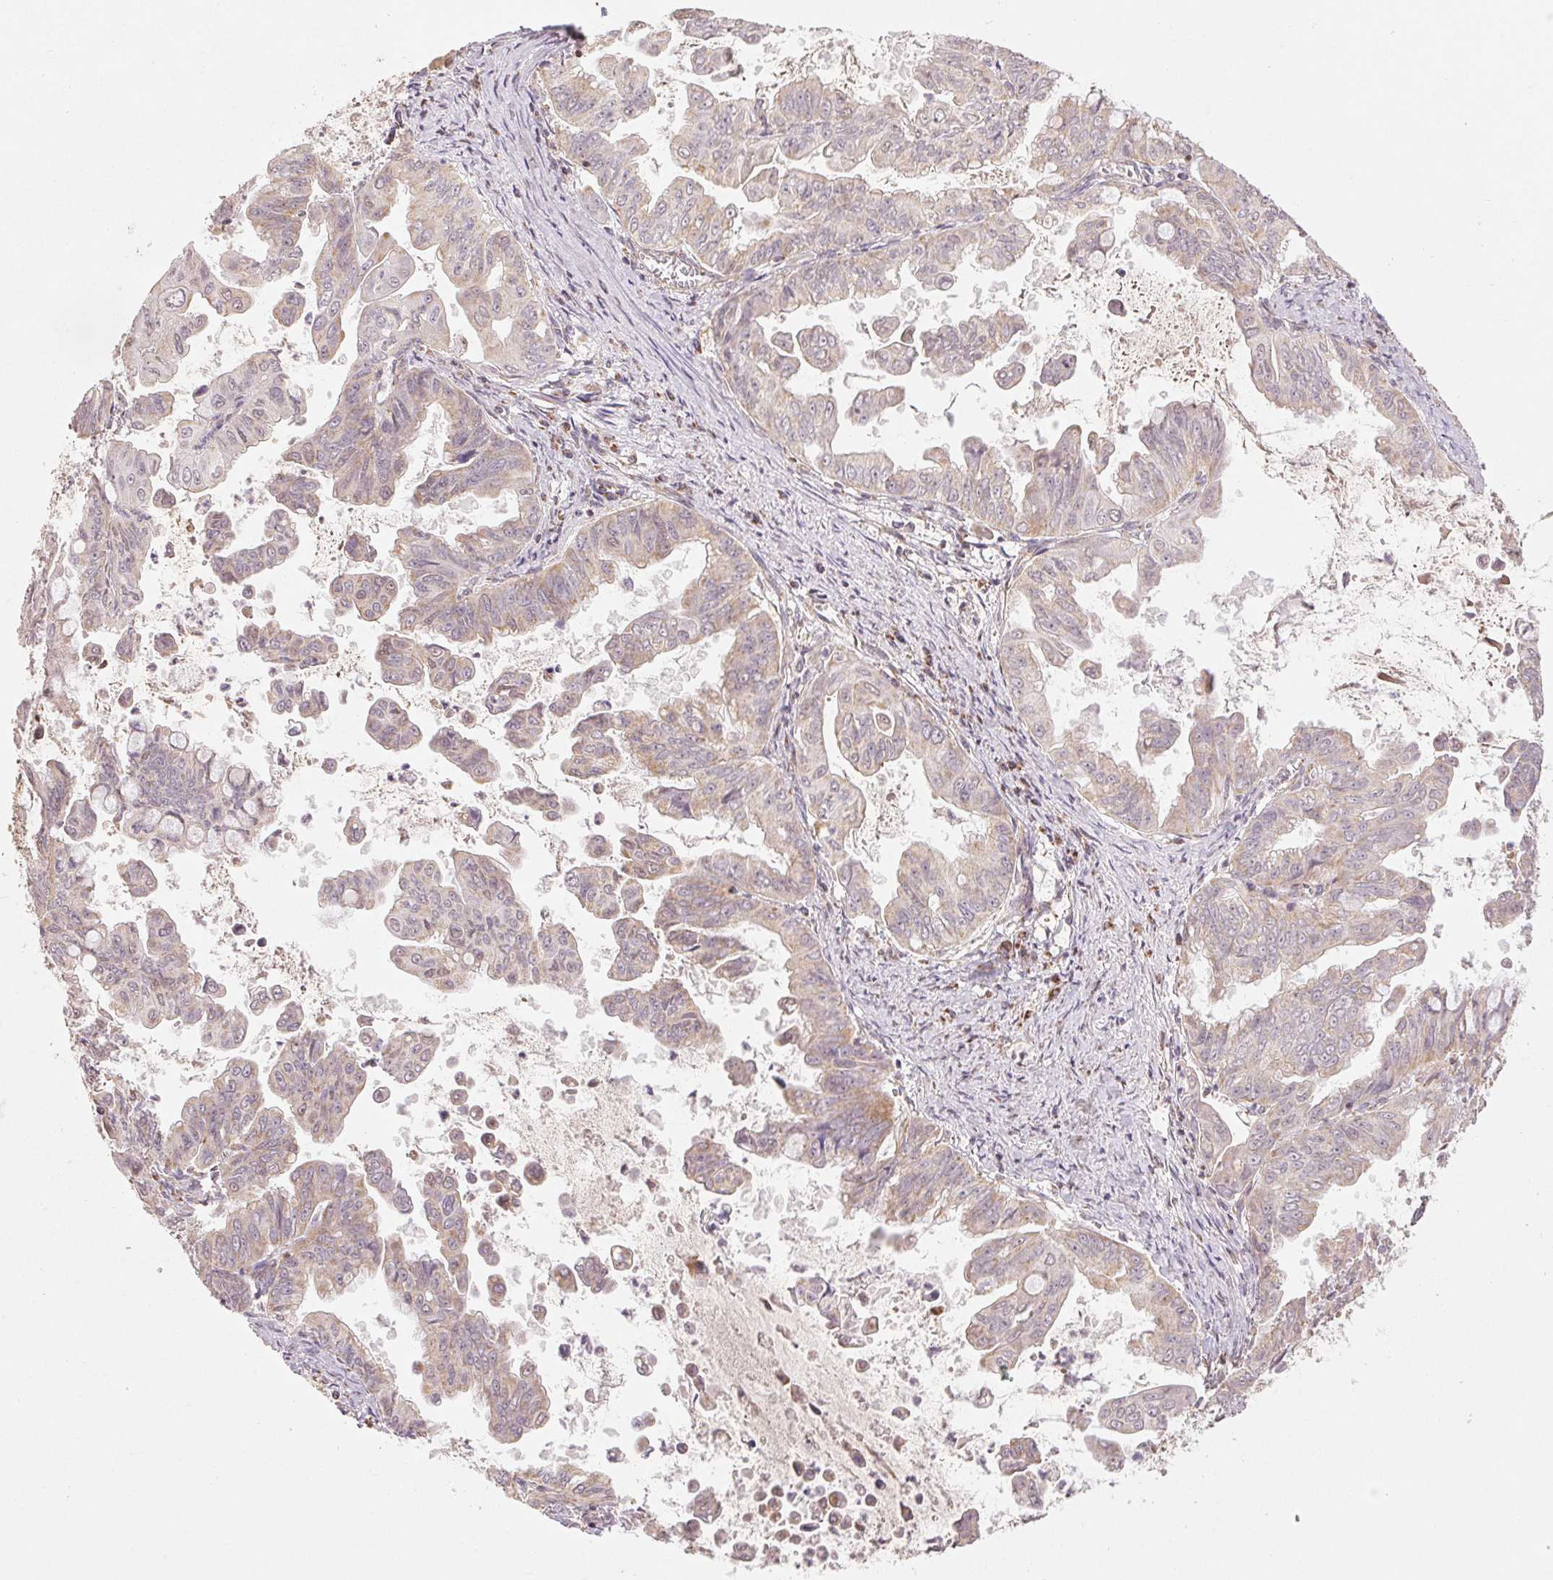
{"staining": {"intensity": "weak", "quantity": "25%-75%", "location": "cytoplasmic/membranous"}, "tissue": "stomach cancer", "cell_type": "Tumor cells", "image_type": "cancer", "snomed": [{"axis": "morphology", "description": "Adenocarcinoma, NOS"}, {"axis": "topography", "description": "Stomach, upper"}], "caption": "A brown stain highlights weak cytoplasmic/membranous staining of a protein in human stomach cancer (adenocarcinoma) tumor cells.", "gene": "CLASP1", "patient": {"sex": "male", "age": 80}}